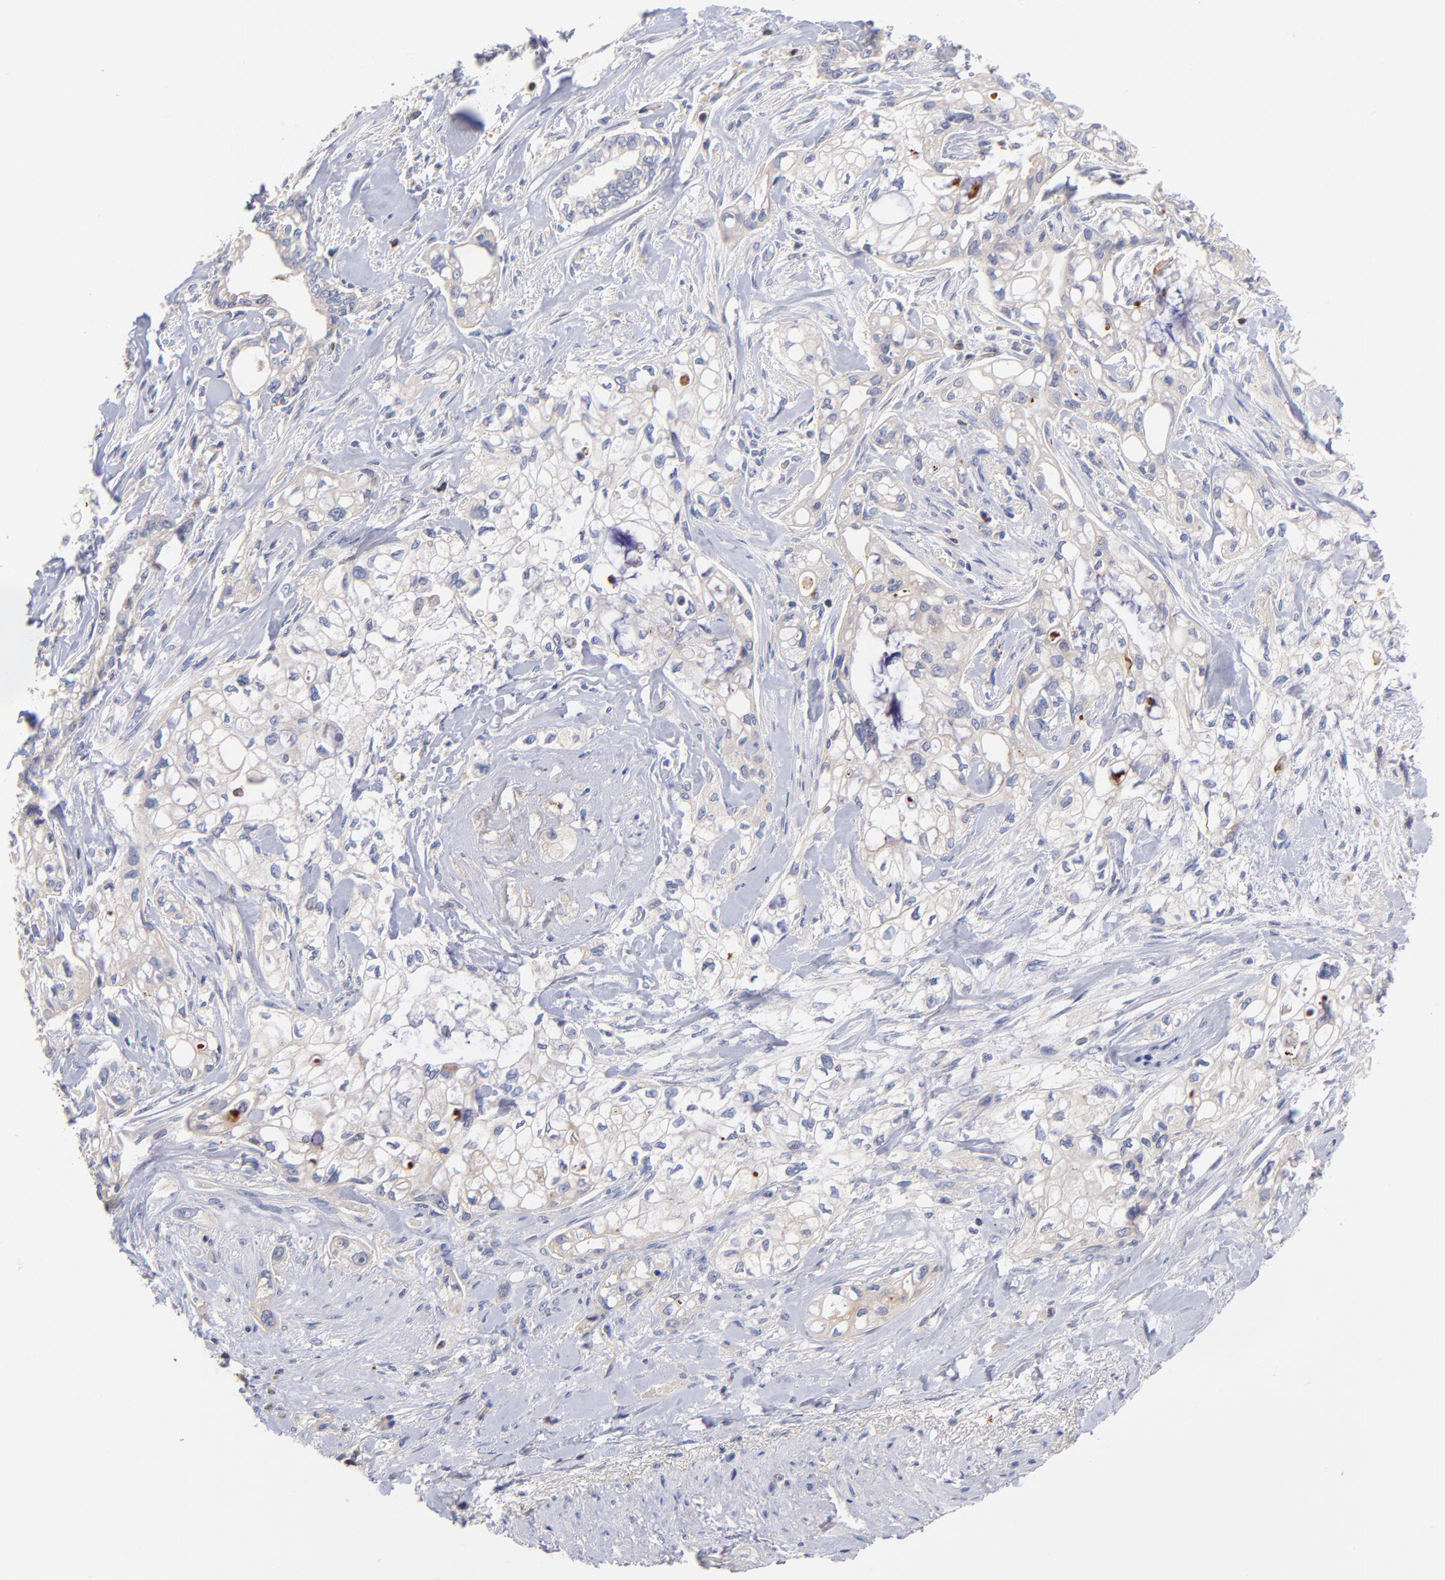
{"staining": {"intensity": "negative", "quantity": "none", "location": "none"}, "tissue": "pancreatic cancer", "cell_type": "Tumor cells", "image_type": "cancer", "snomed": [{"axis": "morphology", "description": "Normal tissue, NOS"}, {"axis": "topography", "description": "Pancreas"}], "caption": "DAB immunohistochemical staining of human pancreatic cancer shows no significant positivity in tumor cells.", "gene": "KREMEN2", "patient": {"sex": "male", "age": 42}}